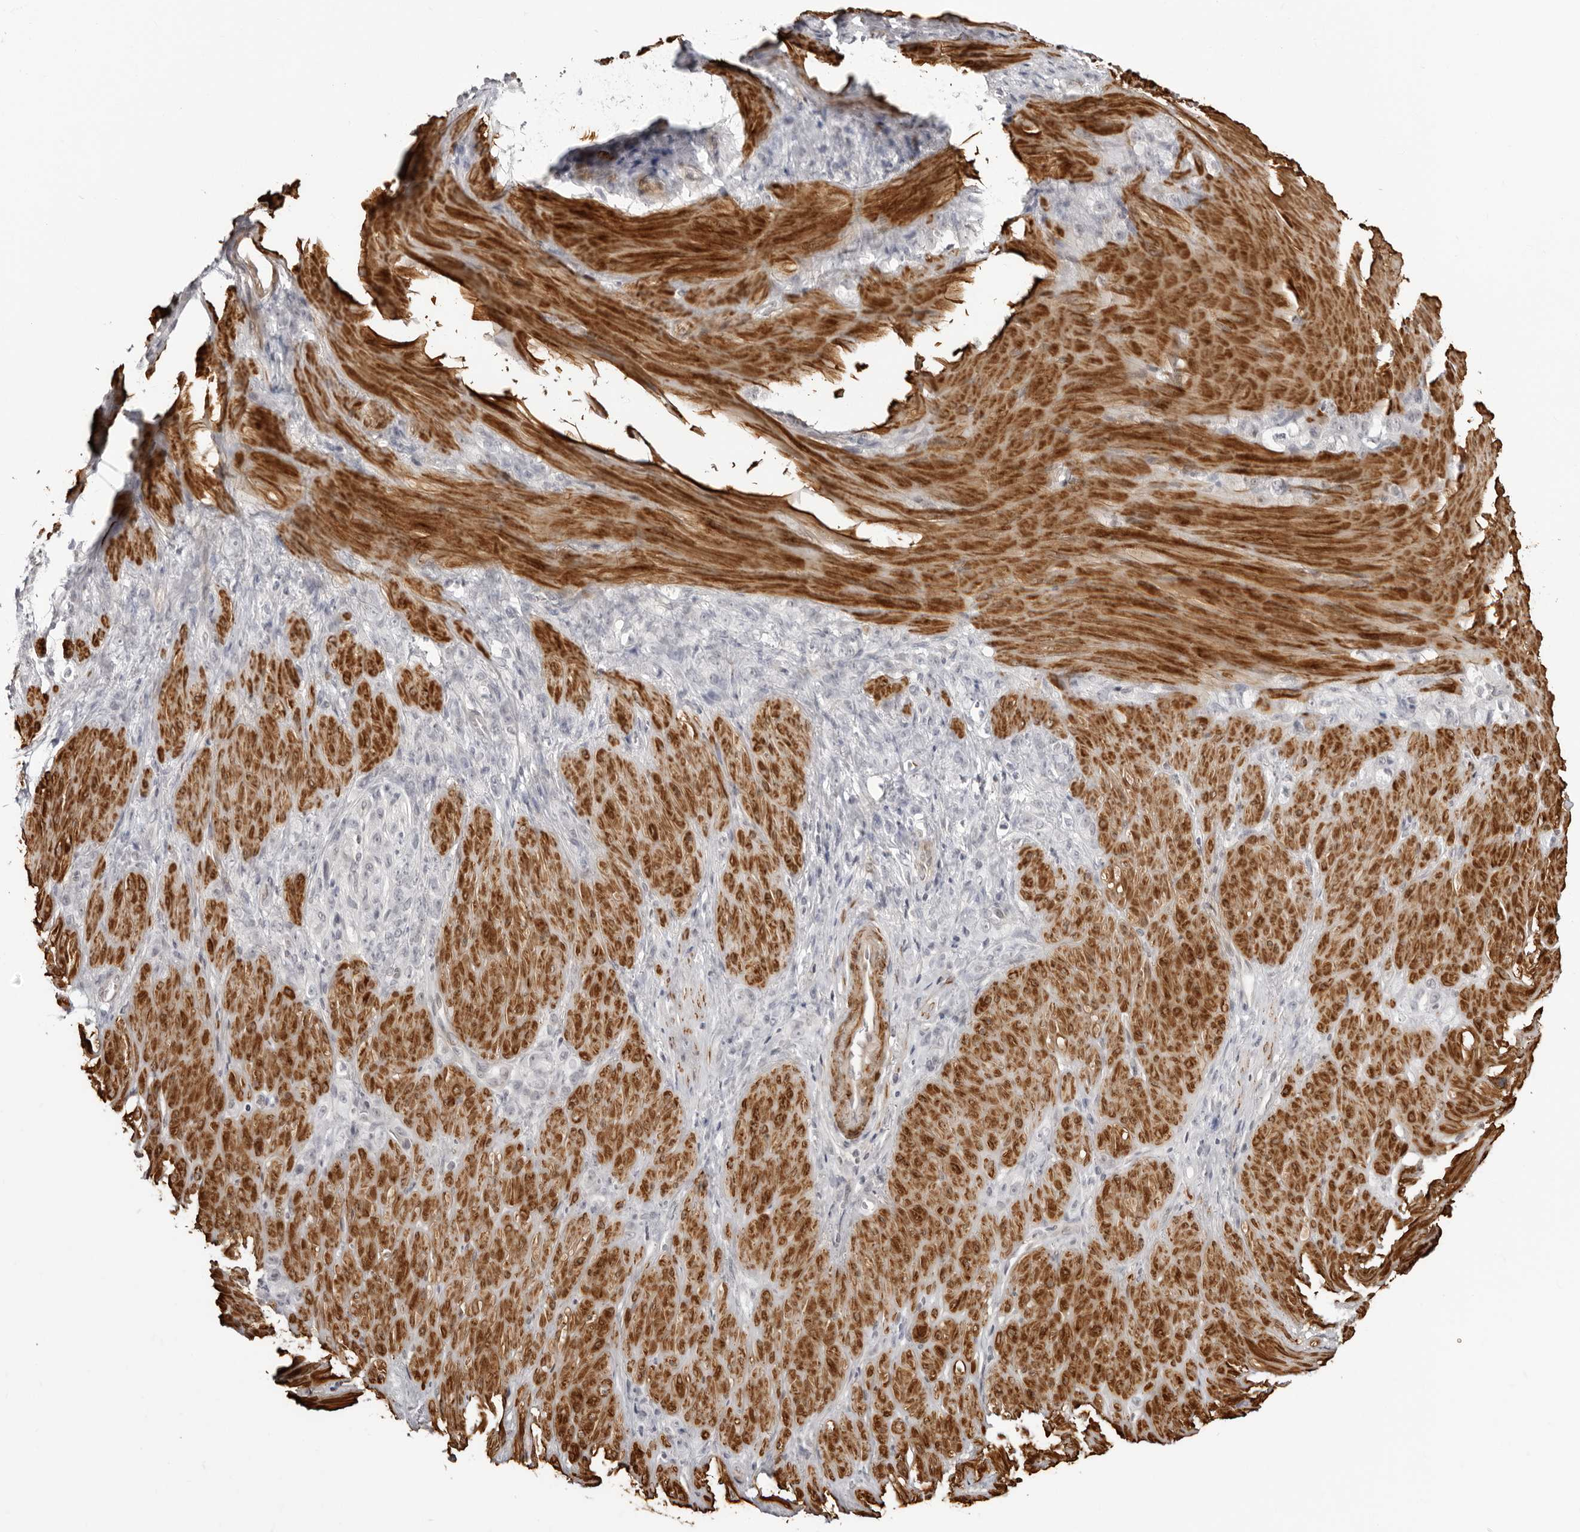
{"staining": {"intensity": "negative", "quantity": "none", "location": "none"}, "tissue": "stomach cancer", "cell_type": "Tumor cells", "image_type": "cancer", "snomed": [{"axis": "morphology", "description": "Normal tissue, NOS"}, {"axis": "morphology", "description": "Adenocarcinoma, NOS"}, {"axis": "topography", "description": "Stomach"}], "caption": "Tumor cells show no significant staining in stomach cancer (adenocarcinoma).", "gene": "UNK", "patient": {"sex": "male", "age": 82}}